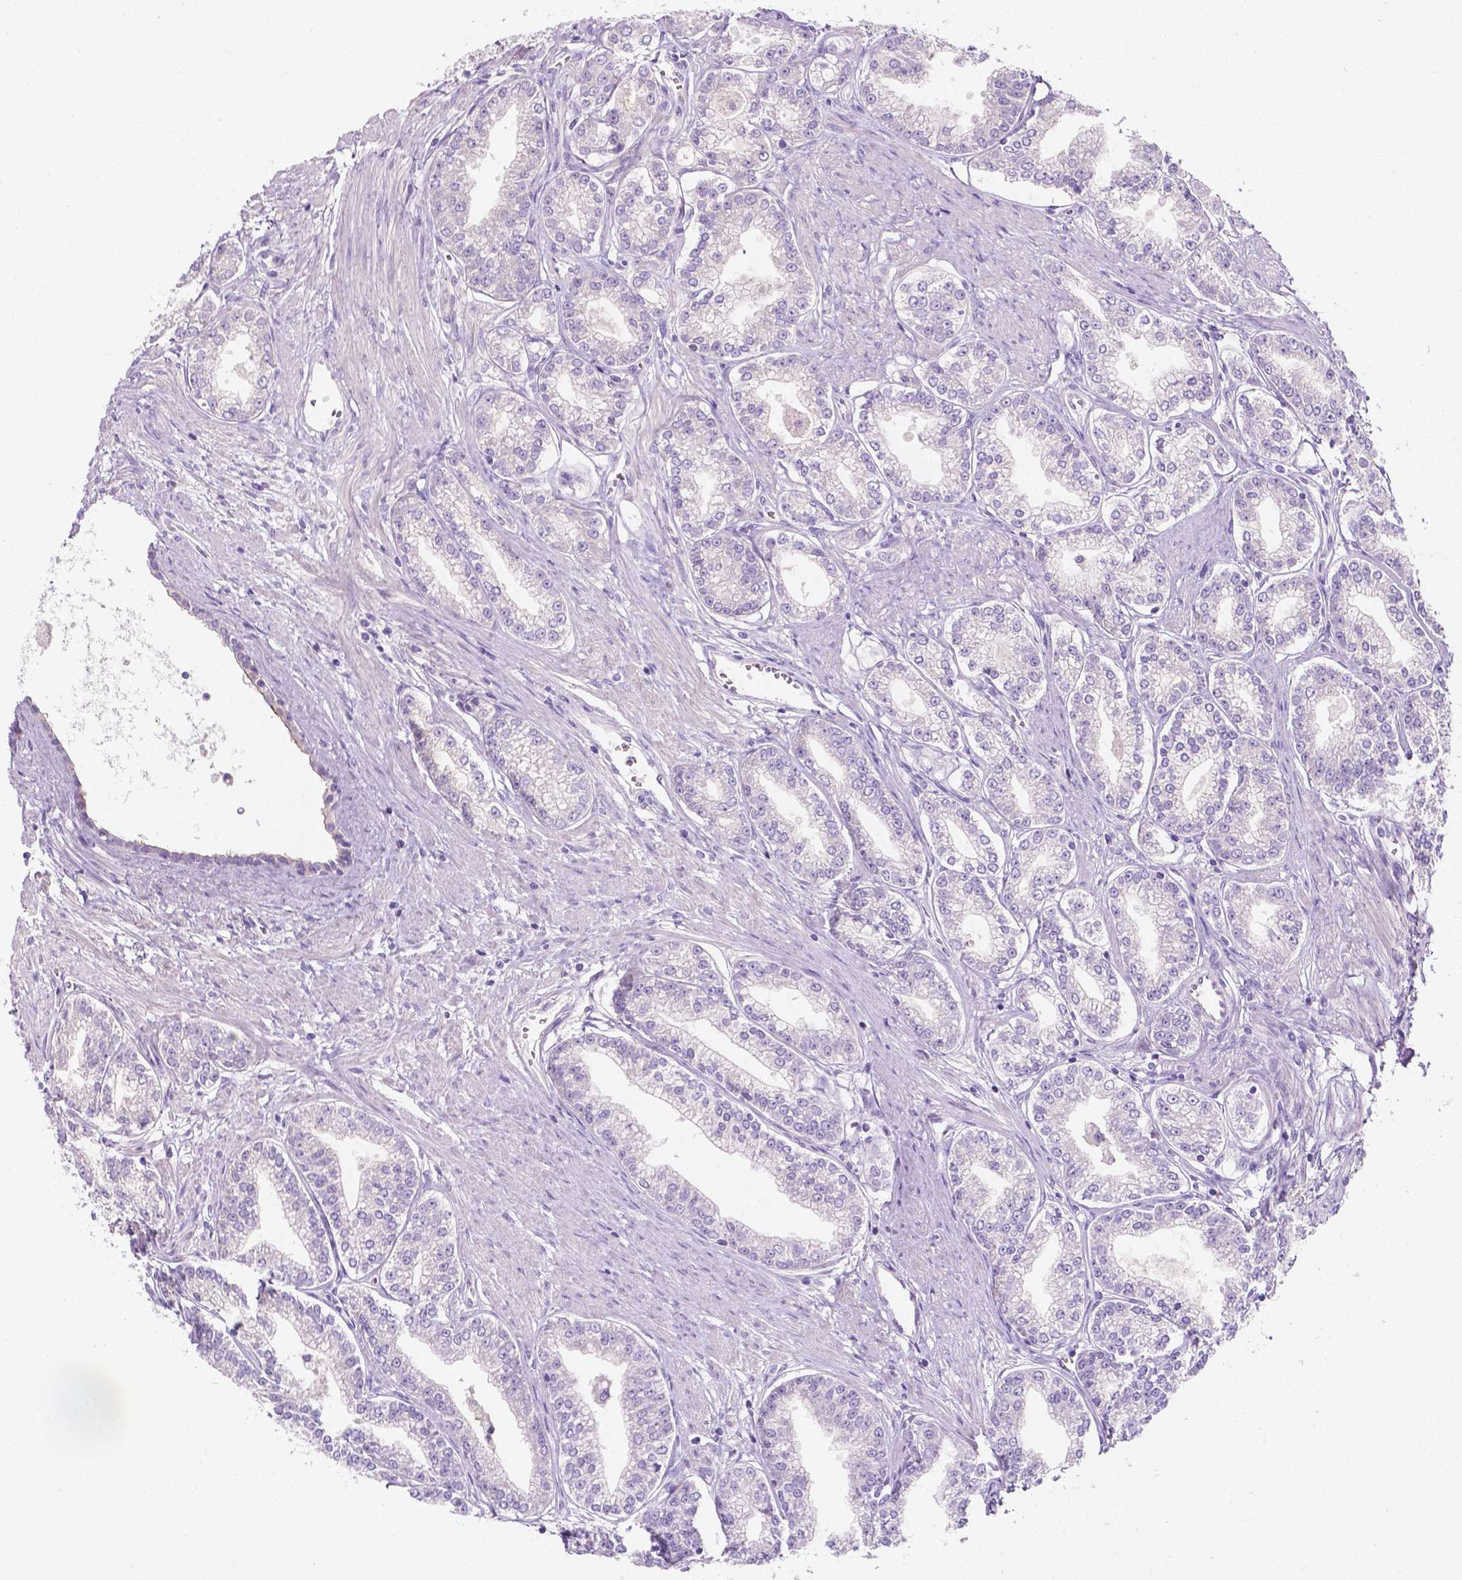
{"staining": {"intensity": "negative", "quantity": "none", "location": "none"}, "tissue": "prostate cancer", "cell_type": "Tumor cells", "image_type": "cancer", "snomed": [{"axis": "morphology", "description": "Adenocarcinoma, NOS"}, {"axis": "topography", "description": "Prostate"}], "caption": "Immunohistochemistry photomicrograph of neoplastic tissue: prostate adenocarcinoma stained with DAB (3,3'-diaminobenzidine) shows no significant protein expression in tumor cells. The staining was performed using DAB (3,3'-diaminobenzidine) to visualize the protein expression in brown, while the nuclei were stained in blue with hematoxylin (Magnification: 20x).", "gene": "SIRT2", "patient": {"sex": "male", "age": 71}}